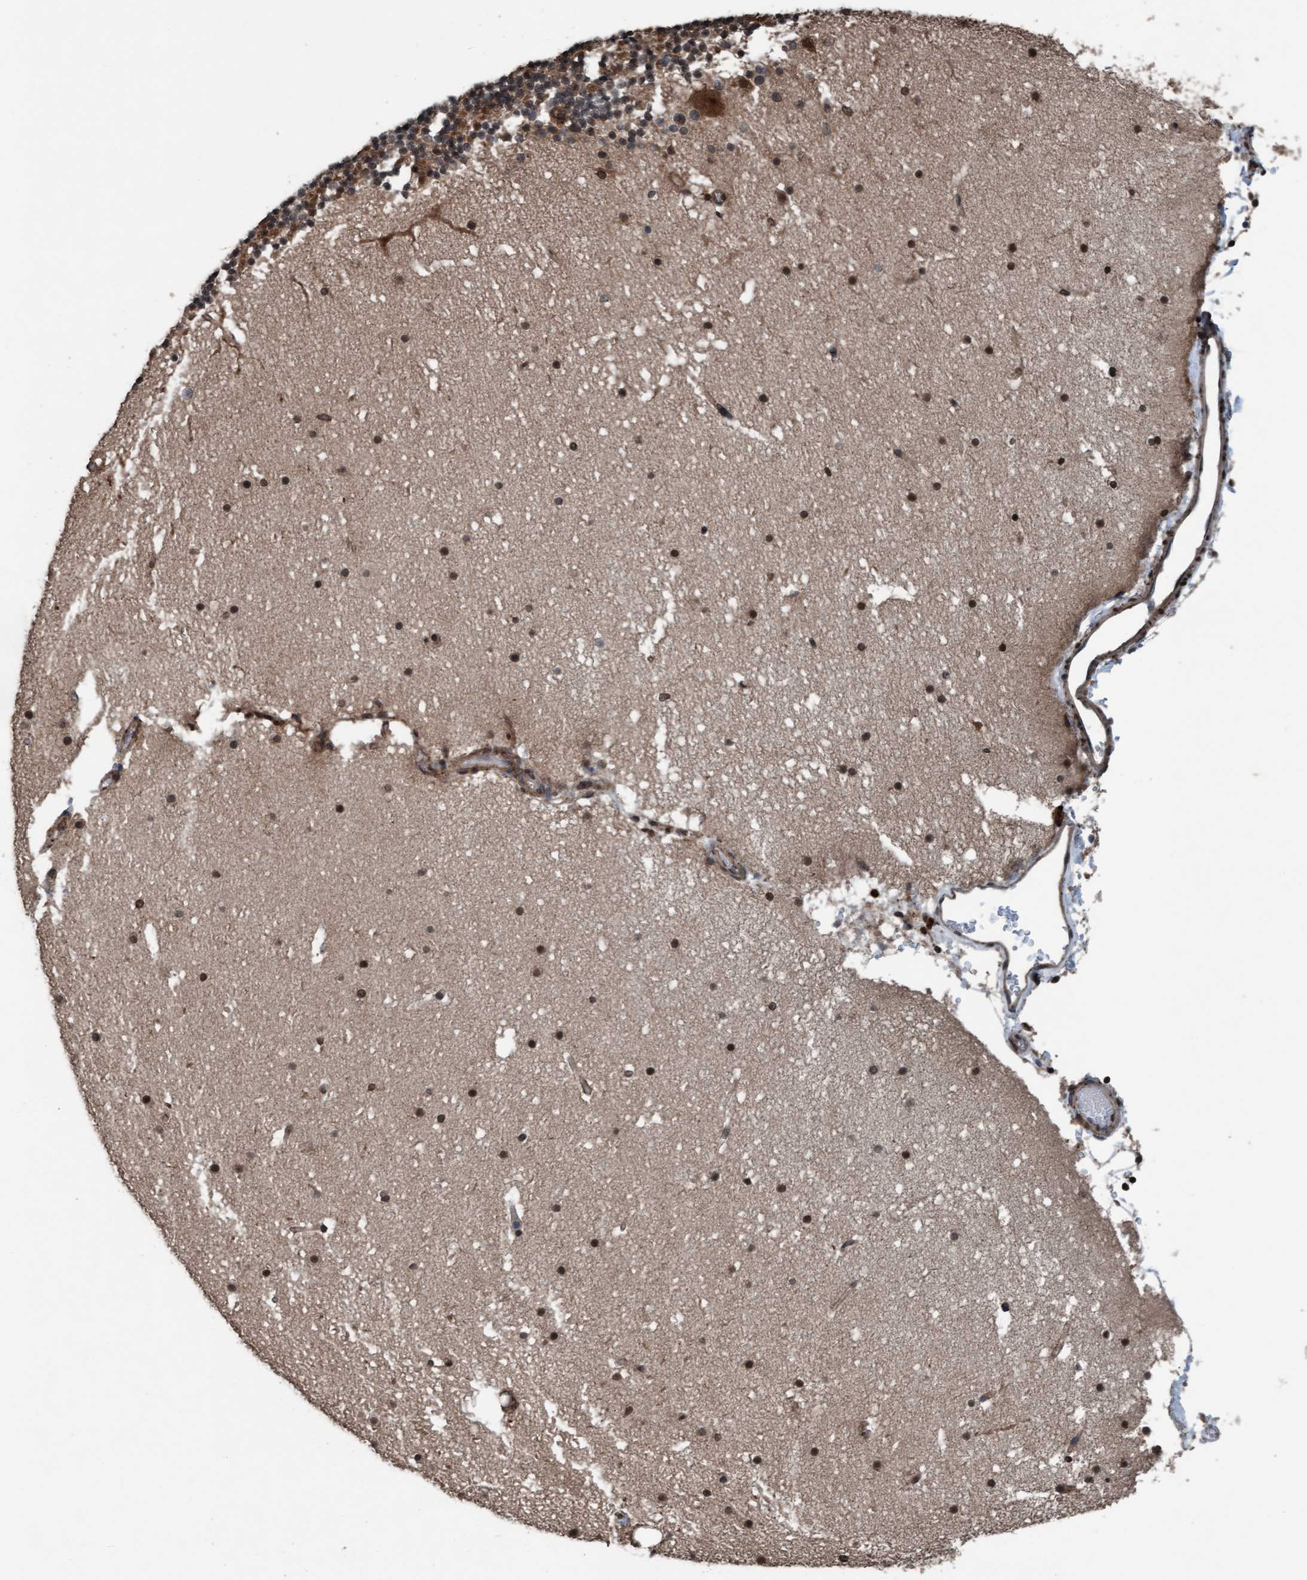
{"staining": {"intensity": "weak", "quantity": ">75%", "location": "cytoplasmic/membranous"}, "tissue": "cerebellum", "cell_type": "Cells in granular layer", "image_type": "normal", "snomed": [{"axis": "morphology", "description": "Normal tissue, NOS"}, {"axis": "topography", "description": "Cerebellum"}], "caption": "Benign cerebellum was stained to show a protein in brown. There is low levels of weak cytoplasmic/membranous expression in approximately >75% of cells in granular layer. Nuclei are stained in blue.", "gene": "PLXNB2", "patient": {"sex": "male", "age": 57}}